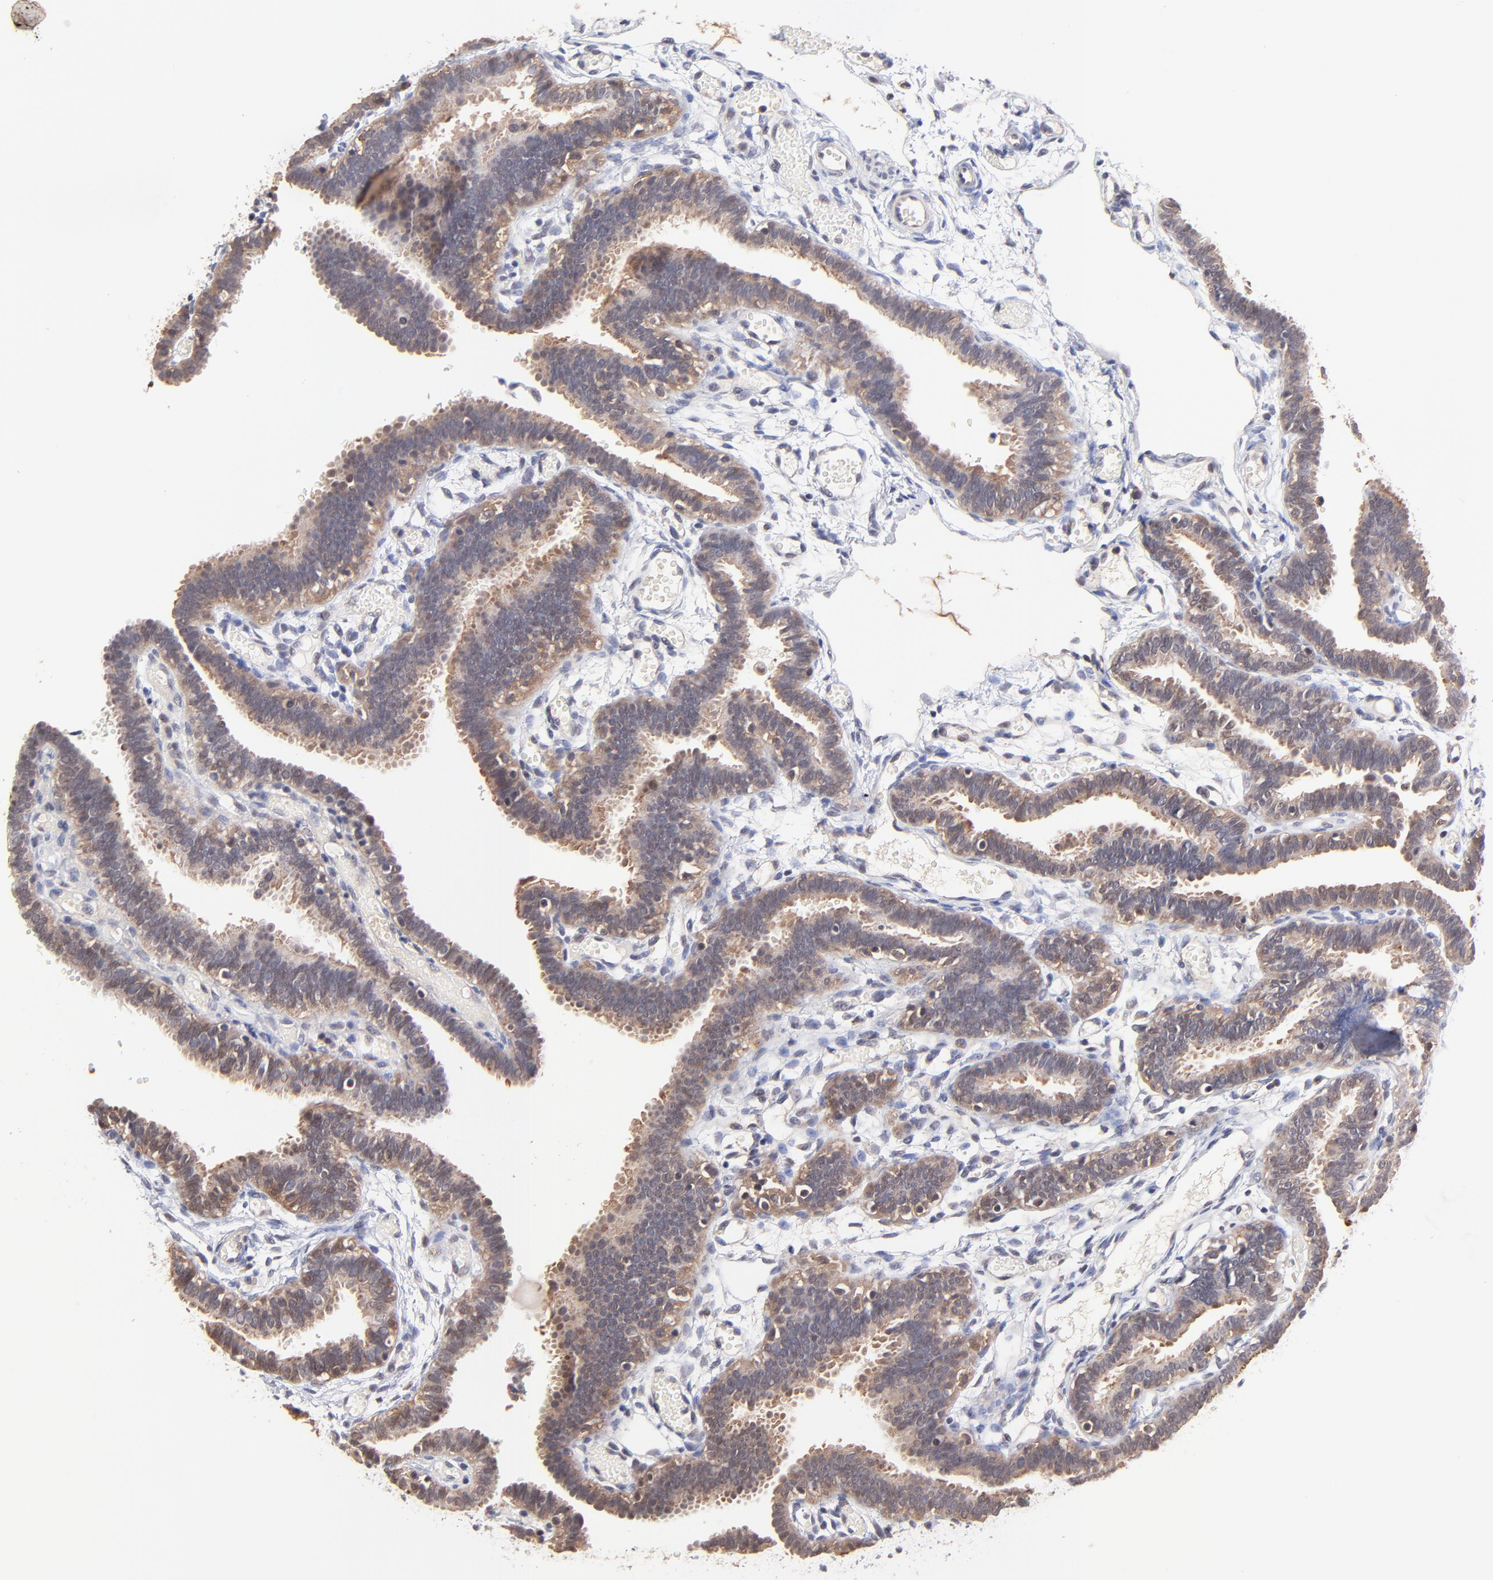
{"staining": {"intensity": "moderate", "quantity": ">75%", "location": "cytoplasmic/membranous"}, "tissue": "fallopian tube", "cell_type": "Glandular cells", "image_type": "normal", "snomed": [{"axis": "morphology", "description": "Normal tissue, NOS"}, {"axis": "topography", "description": "Fallopian tube"}], "caption": "The image exhibits staining of normal fallopian tube, revealing moderate cytoplasmic/membranous protein positivity (brown color) within glandular cells.", "gene": "PSMA6", "patient": {"sex": "female", "age": 29}}